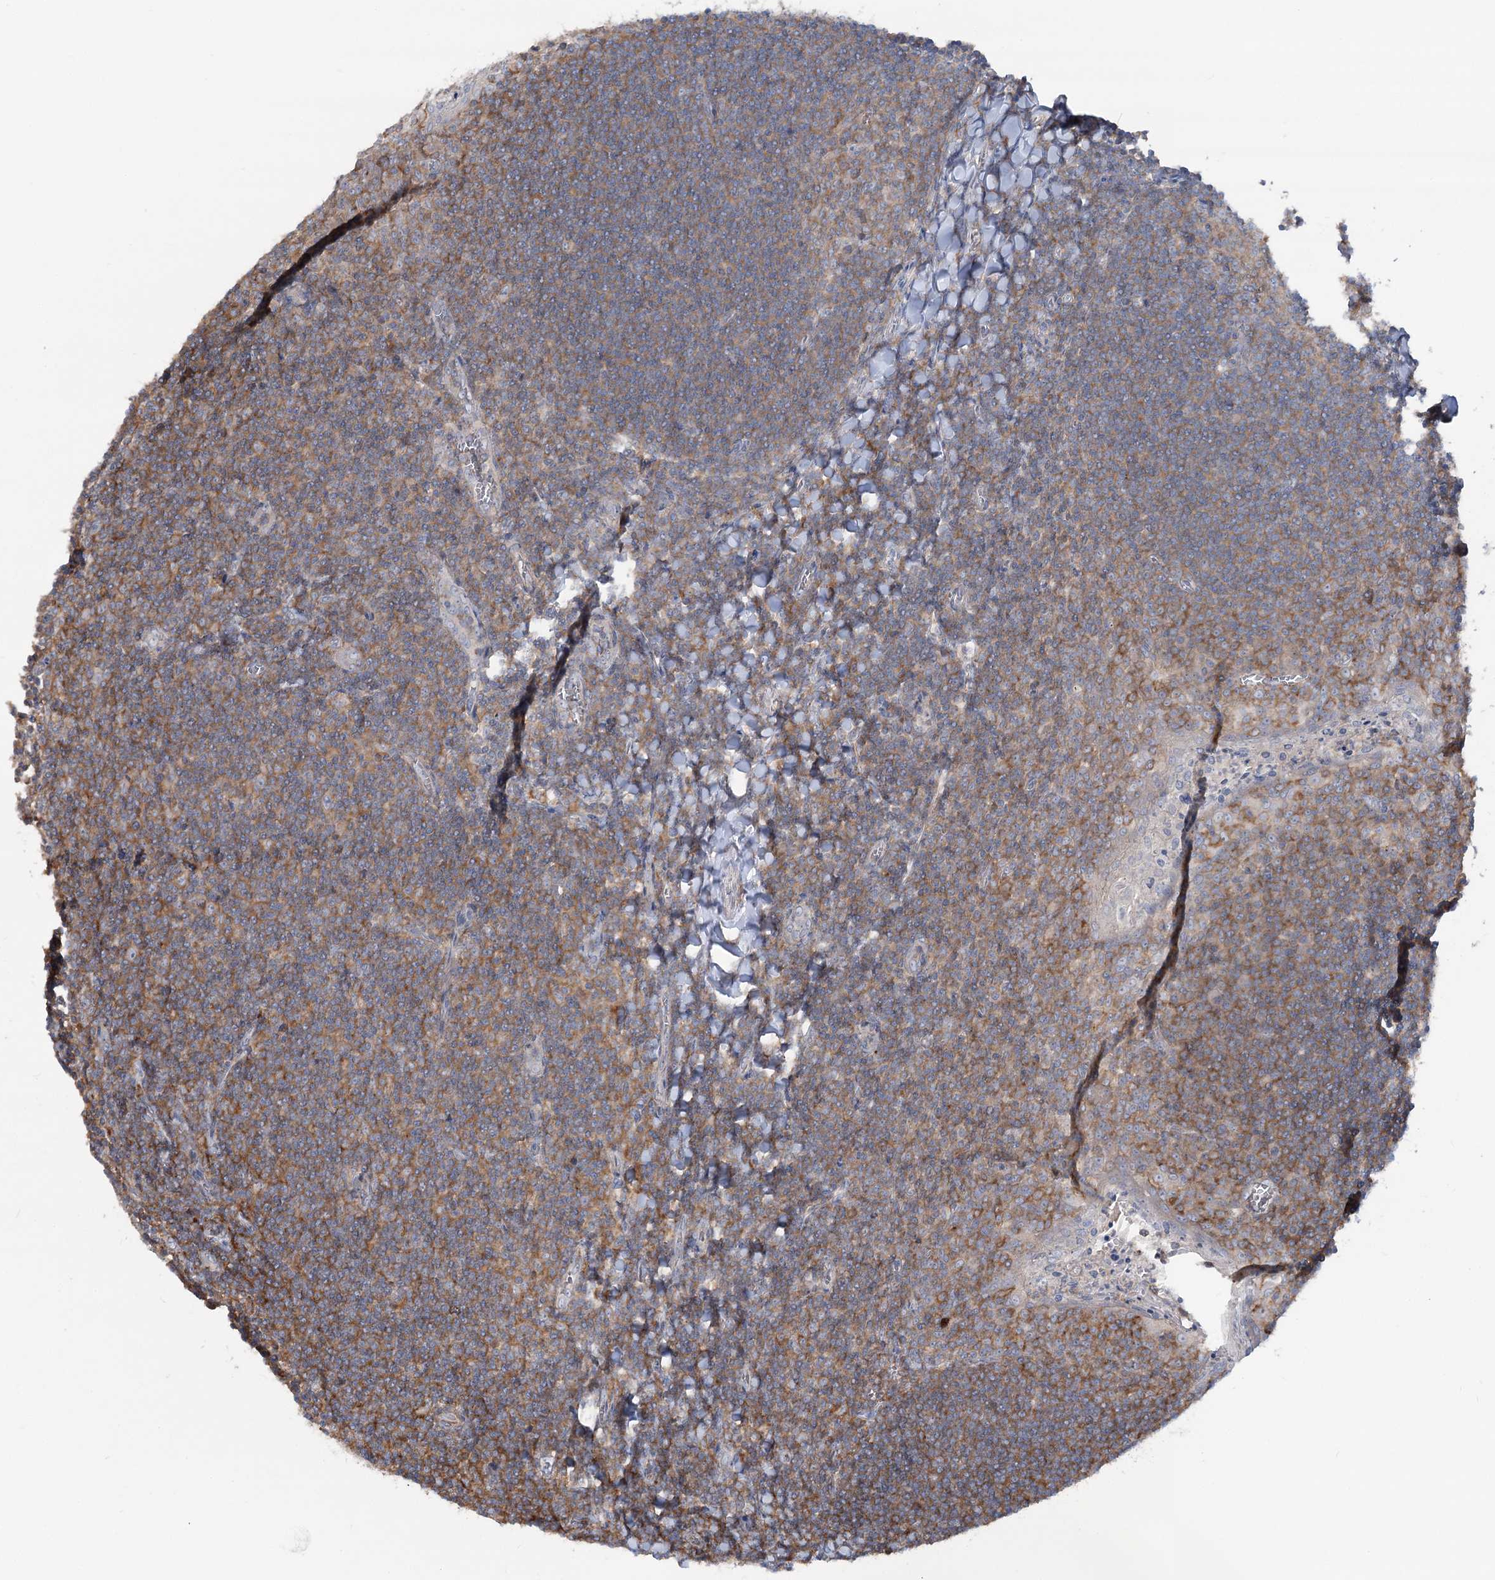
{"staining": {"intensity": "moderate", "quantity": "25%-75%", "location": "cytoplasmic/membranous"}, "tissue": "tonsil", "cell_type": "Non-germinal center cells", "image_type": "normal", "snomed": [{"axis": "morphology", "description": "Normal tissue, NOS"}, {"axis": "topography", "description": "Tonsil"}], "caption": "A brown stain highlights moderate cytoplasmic/membranous staining of a protein in non-germinal center cells of unremarkable human tonsil.", "gene": "LARP1B", "patient": {"sex": "male", "age": 27}}